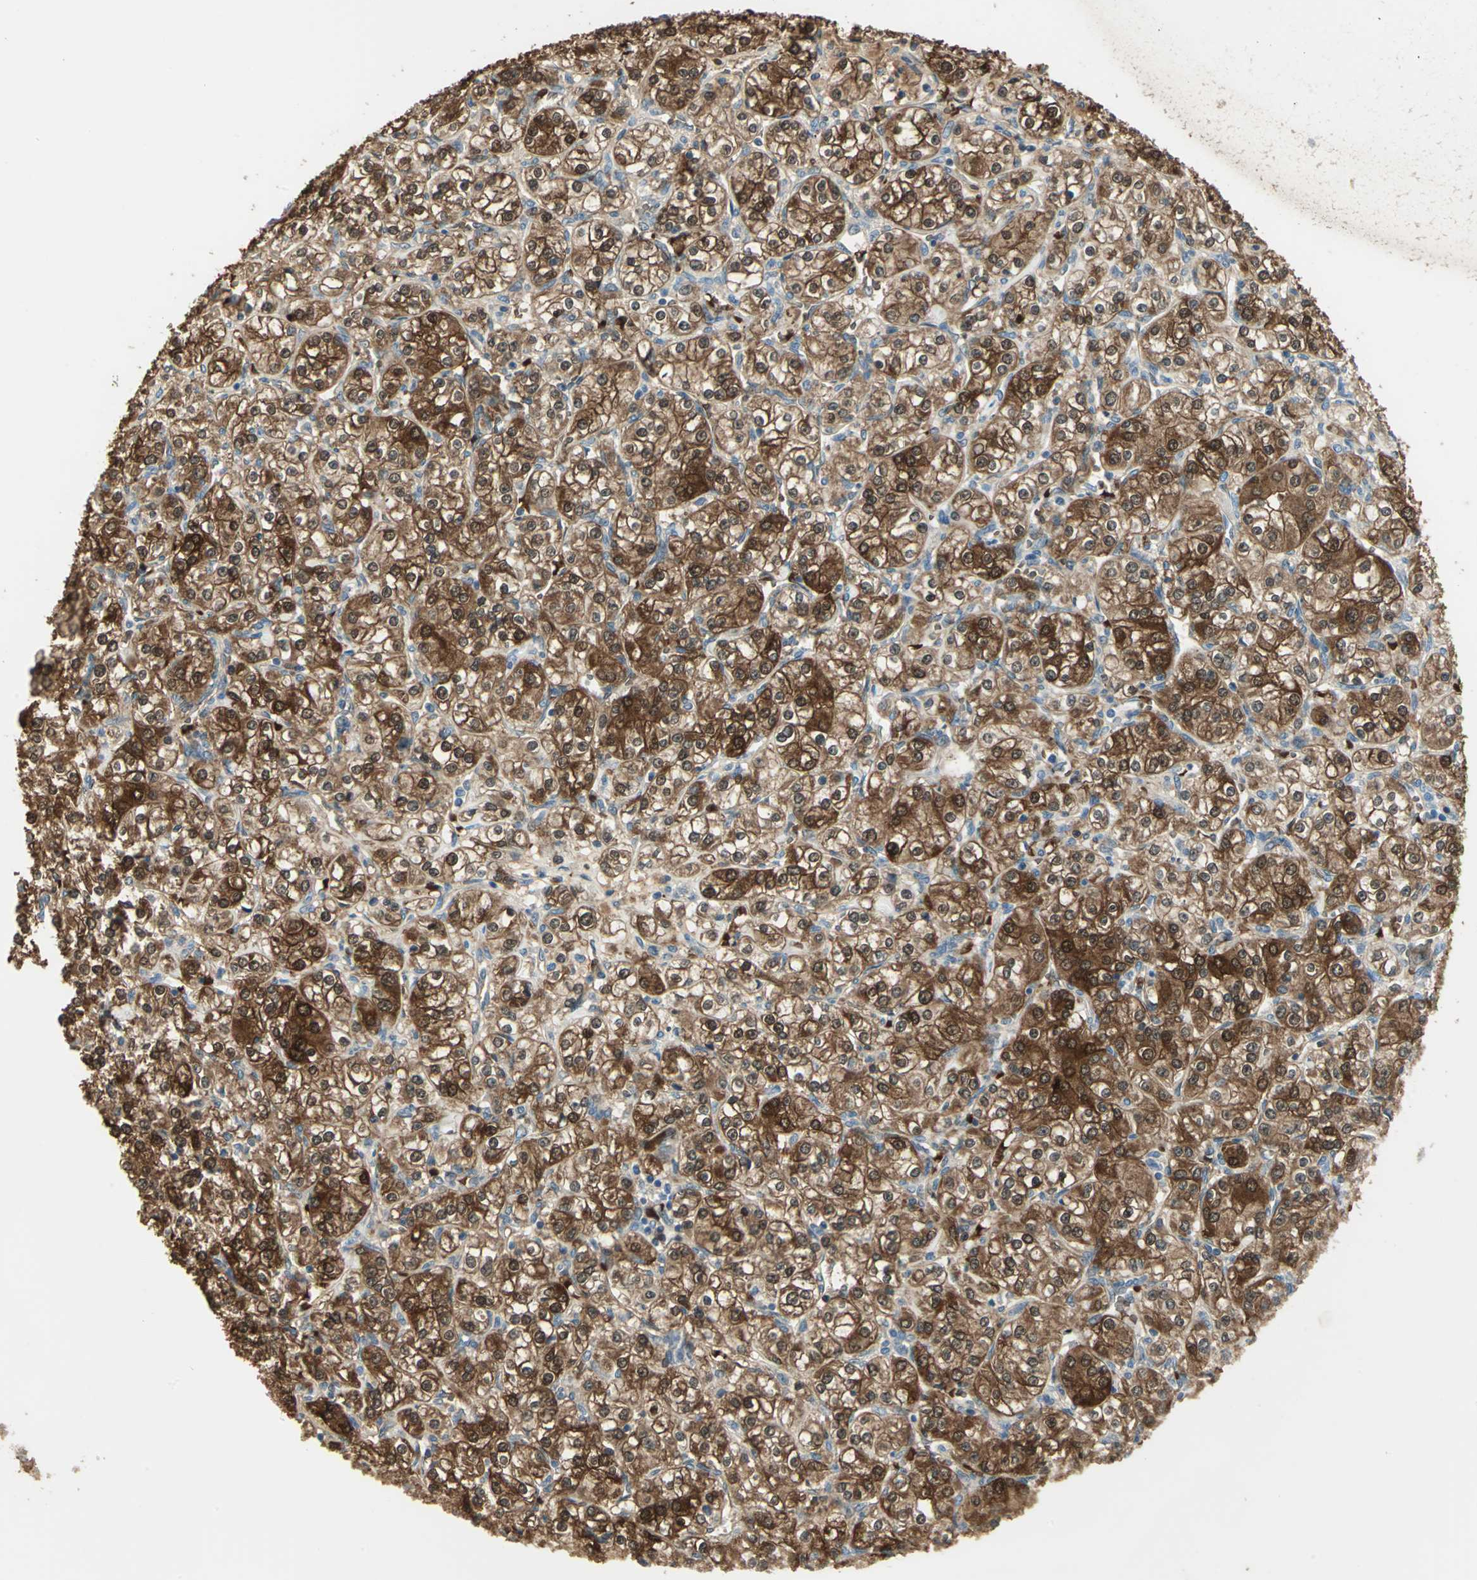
{"staining": {"intensity": "strong", "quantity": ">75%", "location": "cytoplasmic/membranous,nuclear"}, "tissue": "renal cancer", "cell_type": "Tumor cells", "image_type": "cancer", "snomed": [{"axis": "morphology", "description": "Adenocarcinoma, NOS"}, {"axis": "topography", "description": "Kidney"}], "caption": "Tumor cells reveal strong cytoplasmic/membranous and nuclear positivity in about >75% of cells in renal cancer.", "gene": "DDAH1", "patient": {"sex": "male", "age": 77}}